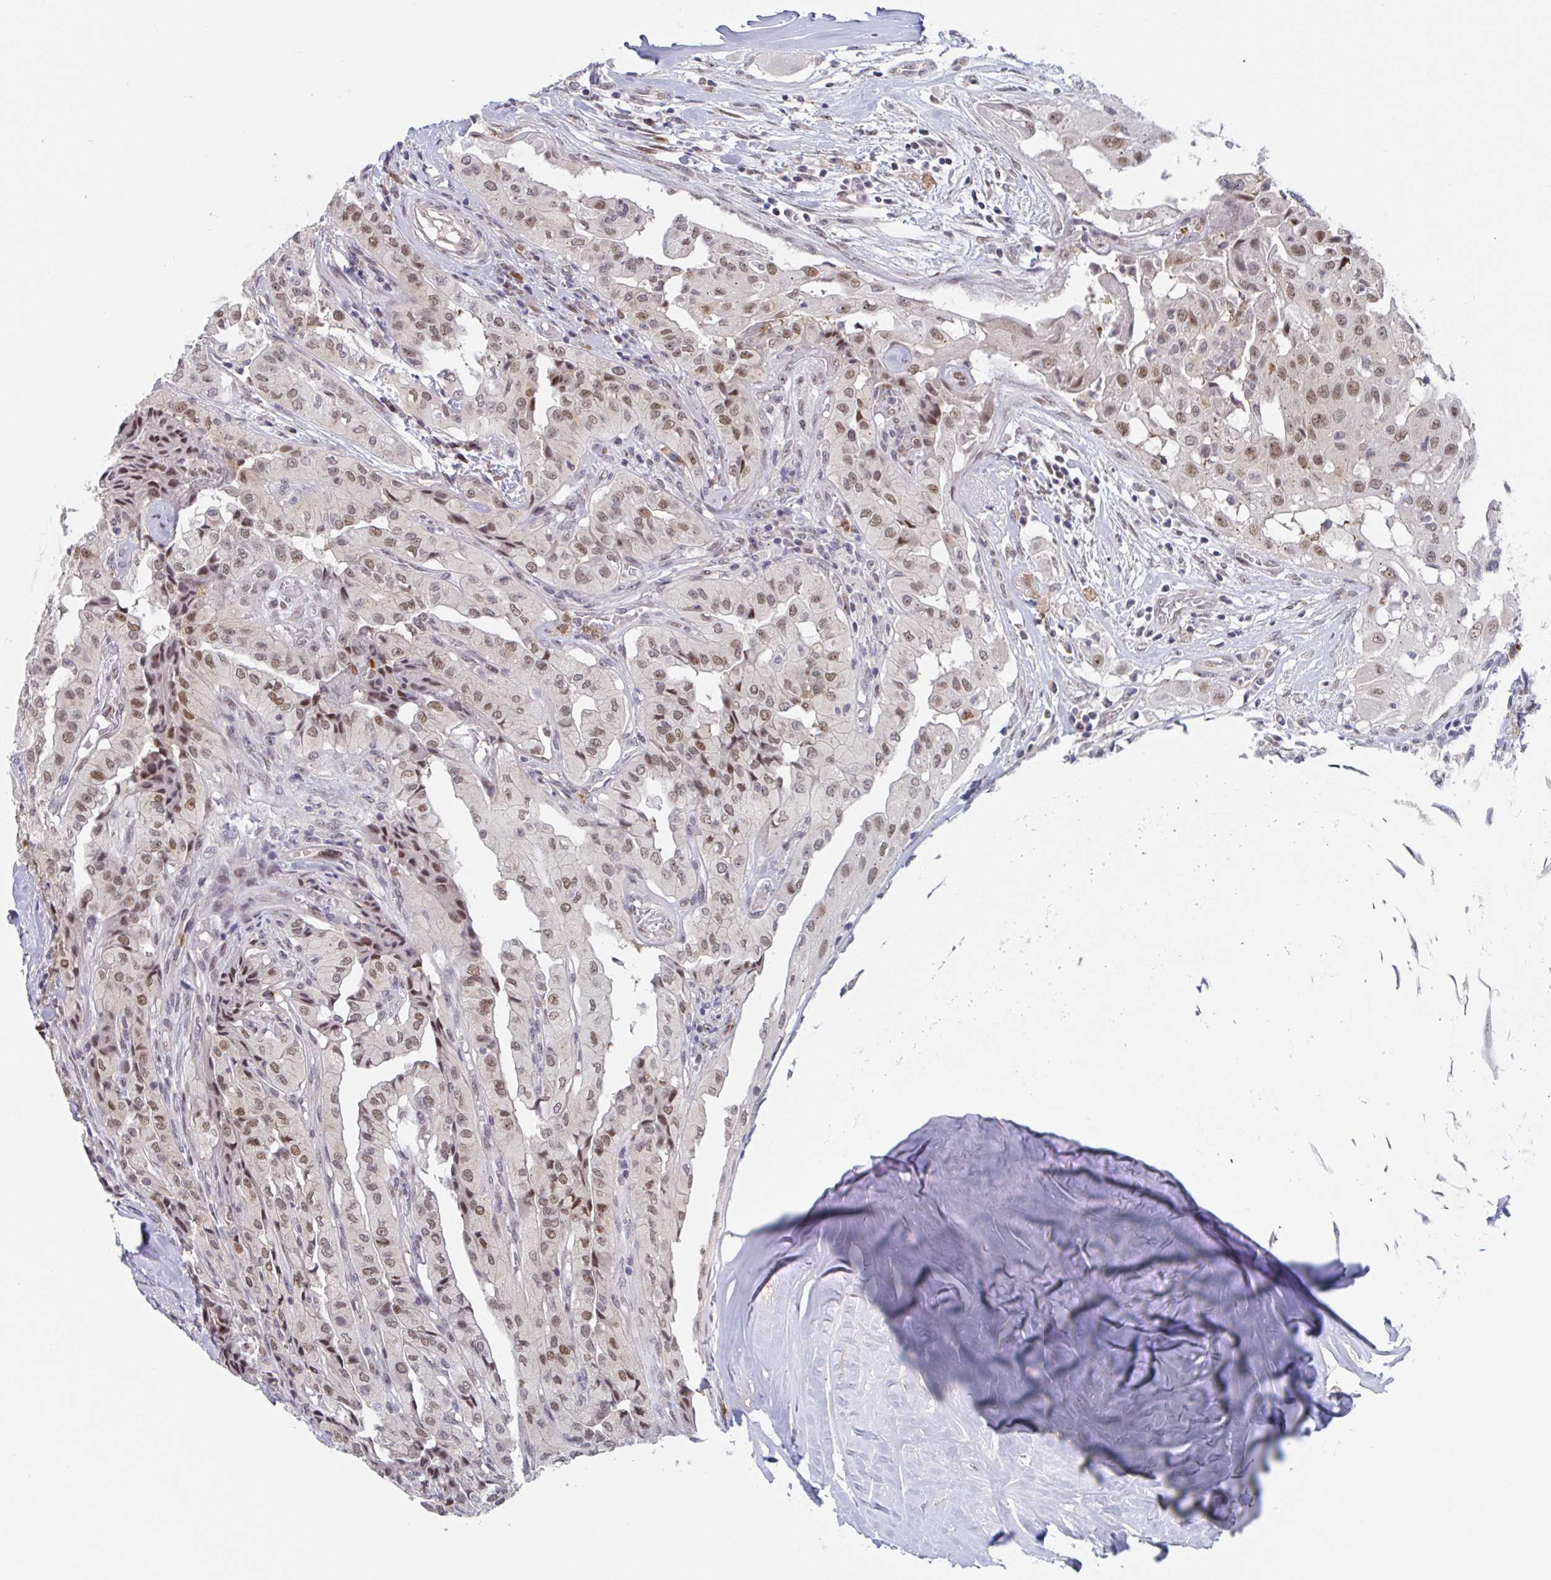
{"staining": {"intensity": "moderate", "quantity": ">75%", "location": "nuclear"}, "tissue": "thyroid cancer", "cell_type": "Tumor cells", "image_type": "cancer", "snomed": [{"axis": "morphology", "description": "Papillary adenocarcinoma, NOS"}, {"axis": "topography", "description": "Thyroid gland"}], "caption": "Immunohistochemistry (IHC) staining of thyroid cancer, which shows medium levels of moderate nuclear expression in about >75% of tumor cells indicating moderate nuclear protein positivity. The staining was performed using DAB (3,3'-diaminobenzidine) (brown) for protein detection and nuclei were counterstained in hematoxylin (blue).", "gene": "RNF212", "patient": {"sex": "female", "age": 59}}